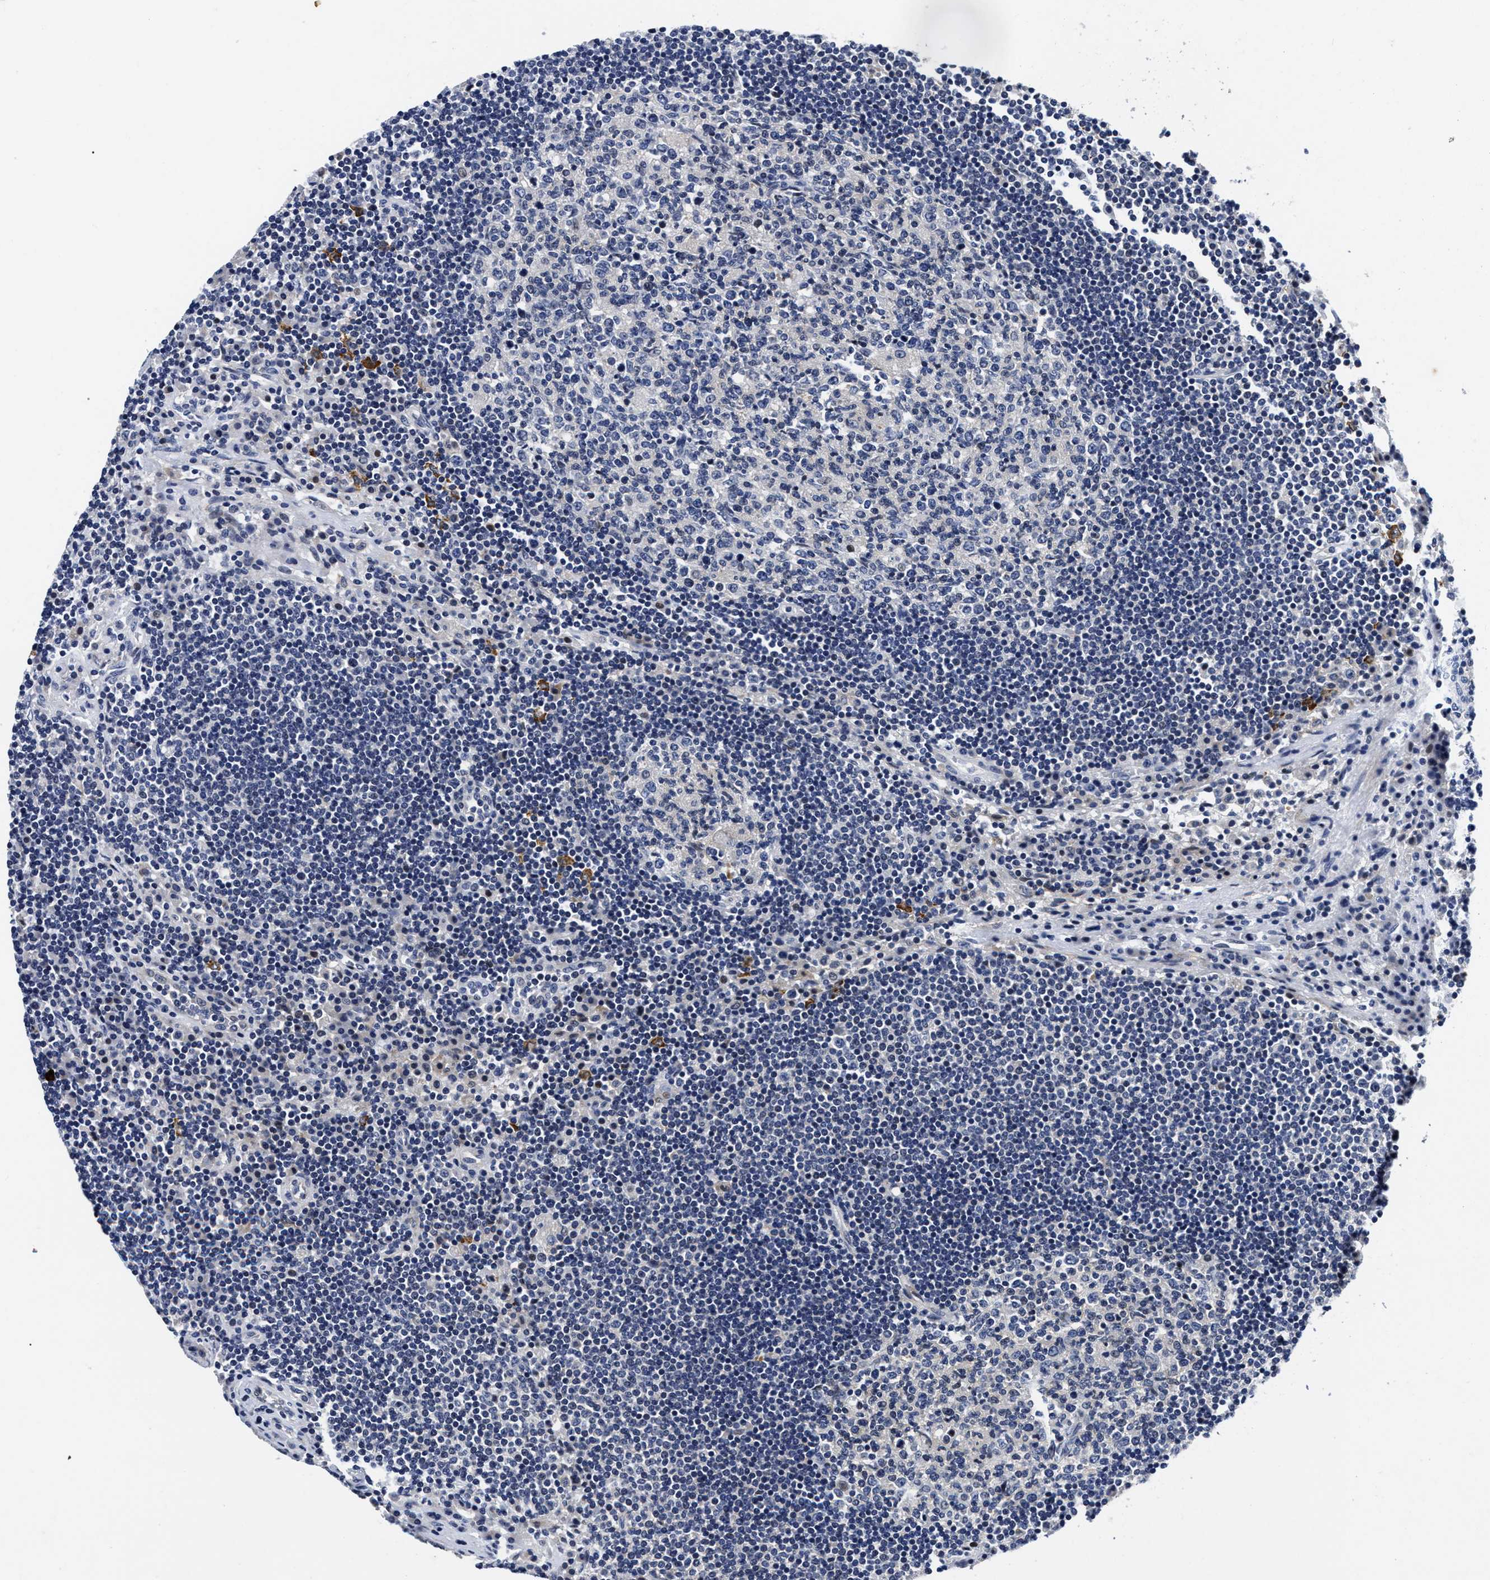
{"staining": {"intensity": "negative", "quantity": "none", "location": "none"}, "tissue": "lymph node", "cell_type": "Germinal center cells", "image_type": "normal", "snomed": [{"axis": "morphology", "description": "Normal tissue, NOS"}, {"axis": "topography", "description": "Lymph node"}], "caption": "An immunohistochemistry (IHC) micrograph of benign lymph node is shown. There is no staining in germinal center cells of lymph node.", "gene": "LAD1", "patient": {"sex": "female", "age": 53}}